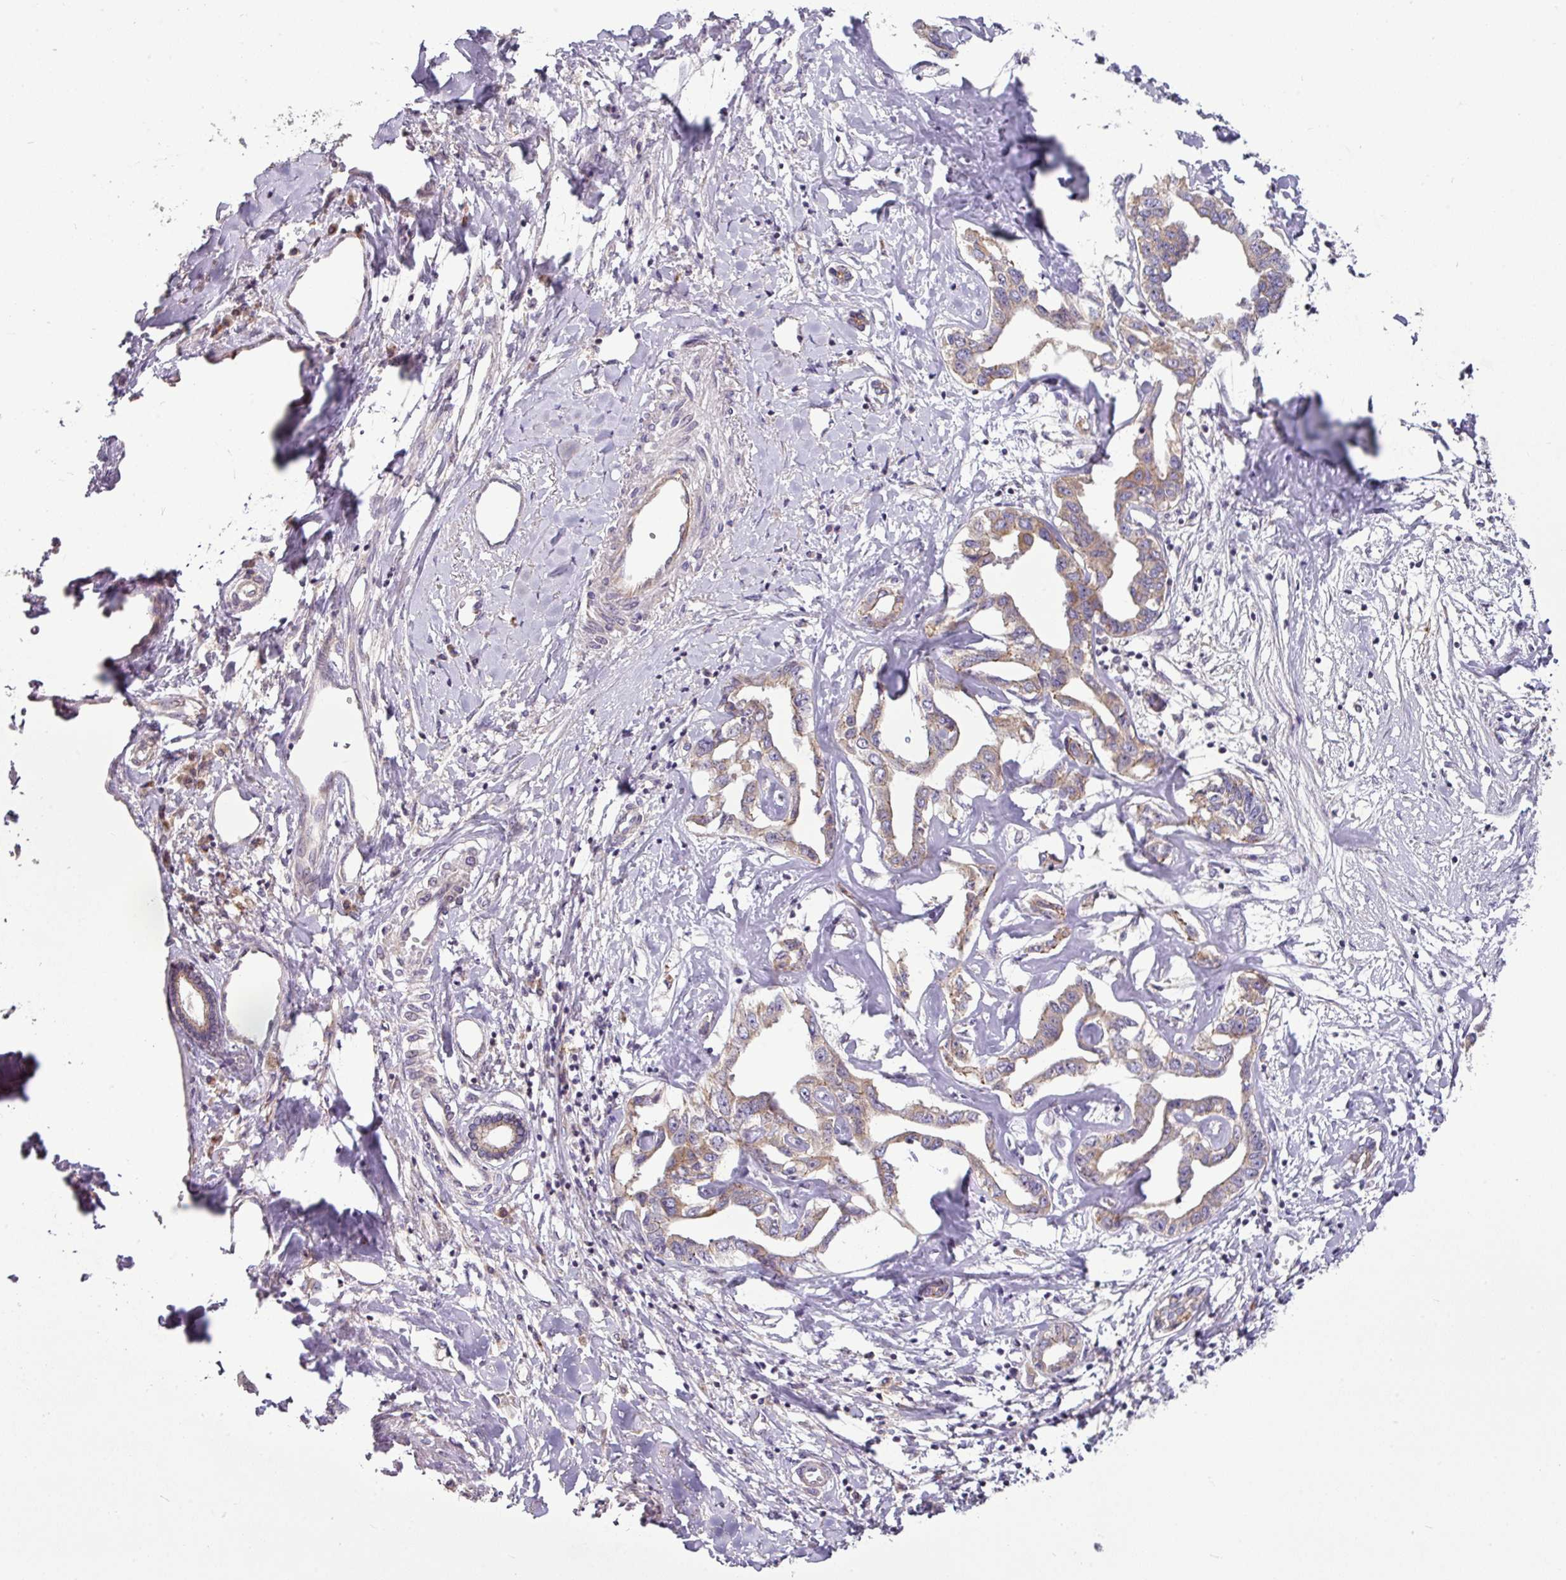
{"staining": {"intensity": "moderate", "quantity": "<25%", "location": "cytoplasmic/membranous"}, "tissue": "liver cancer", "cell_type": "Tumor cells", "image_type": "cancer", "snomed": [{"axis": "morphology", "description": "Cholangiocarcinoma"}, {"axis": "topography", "description": "Liver"}], "caption": "The immunohistochemical stain shows moderate cytoplasmic/membranous expression in tumor cells of liver cancer tissue.", "gene": "GAN", "patient": {"sex": "male", "age": 59}}